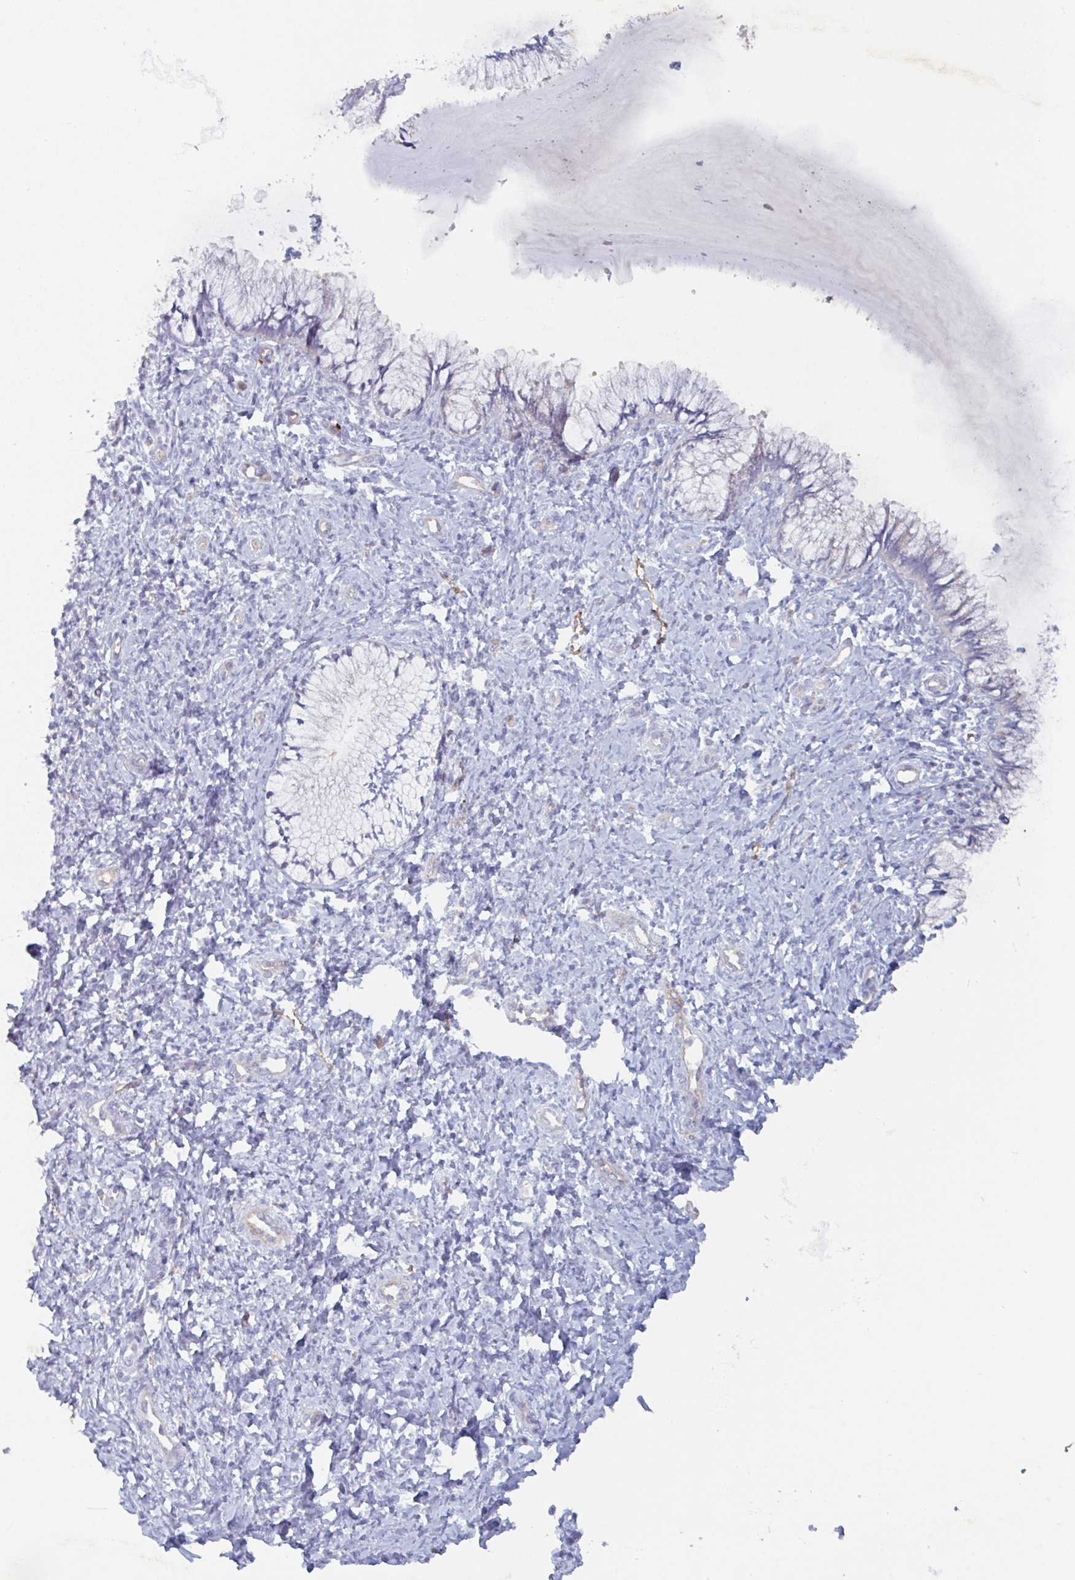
{"staining": {"intensity": "negative", "quantity": "none", "location": "none"}, "tissue": "cervix", "cell_type": "Glandular cells", "image_type": "normal", "snomed": [{"axis": "morphology", "description": "Normal tissue, NOS"}, {"axis": "topography", "description": "Cervix"}], "caption": "Immunohistochemistry (IHC) micrograph of benign human cervix stained for a protein (brown), which reveals no staining in glandular cells.", "gene": "MANBA", "patient": {"sex": "female", "age": 37}}